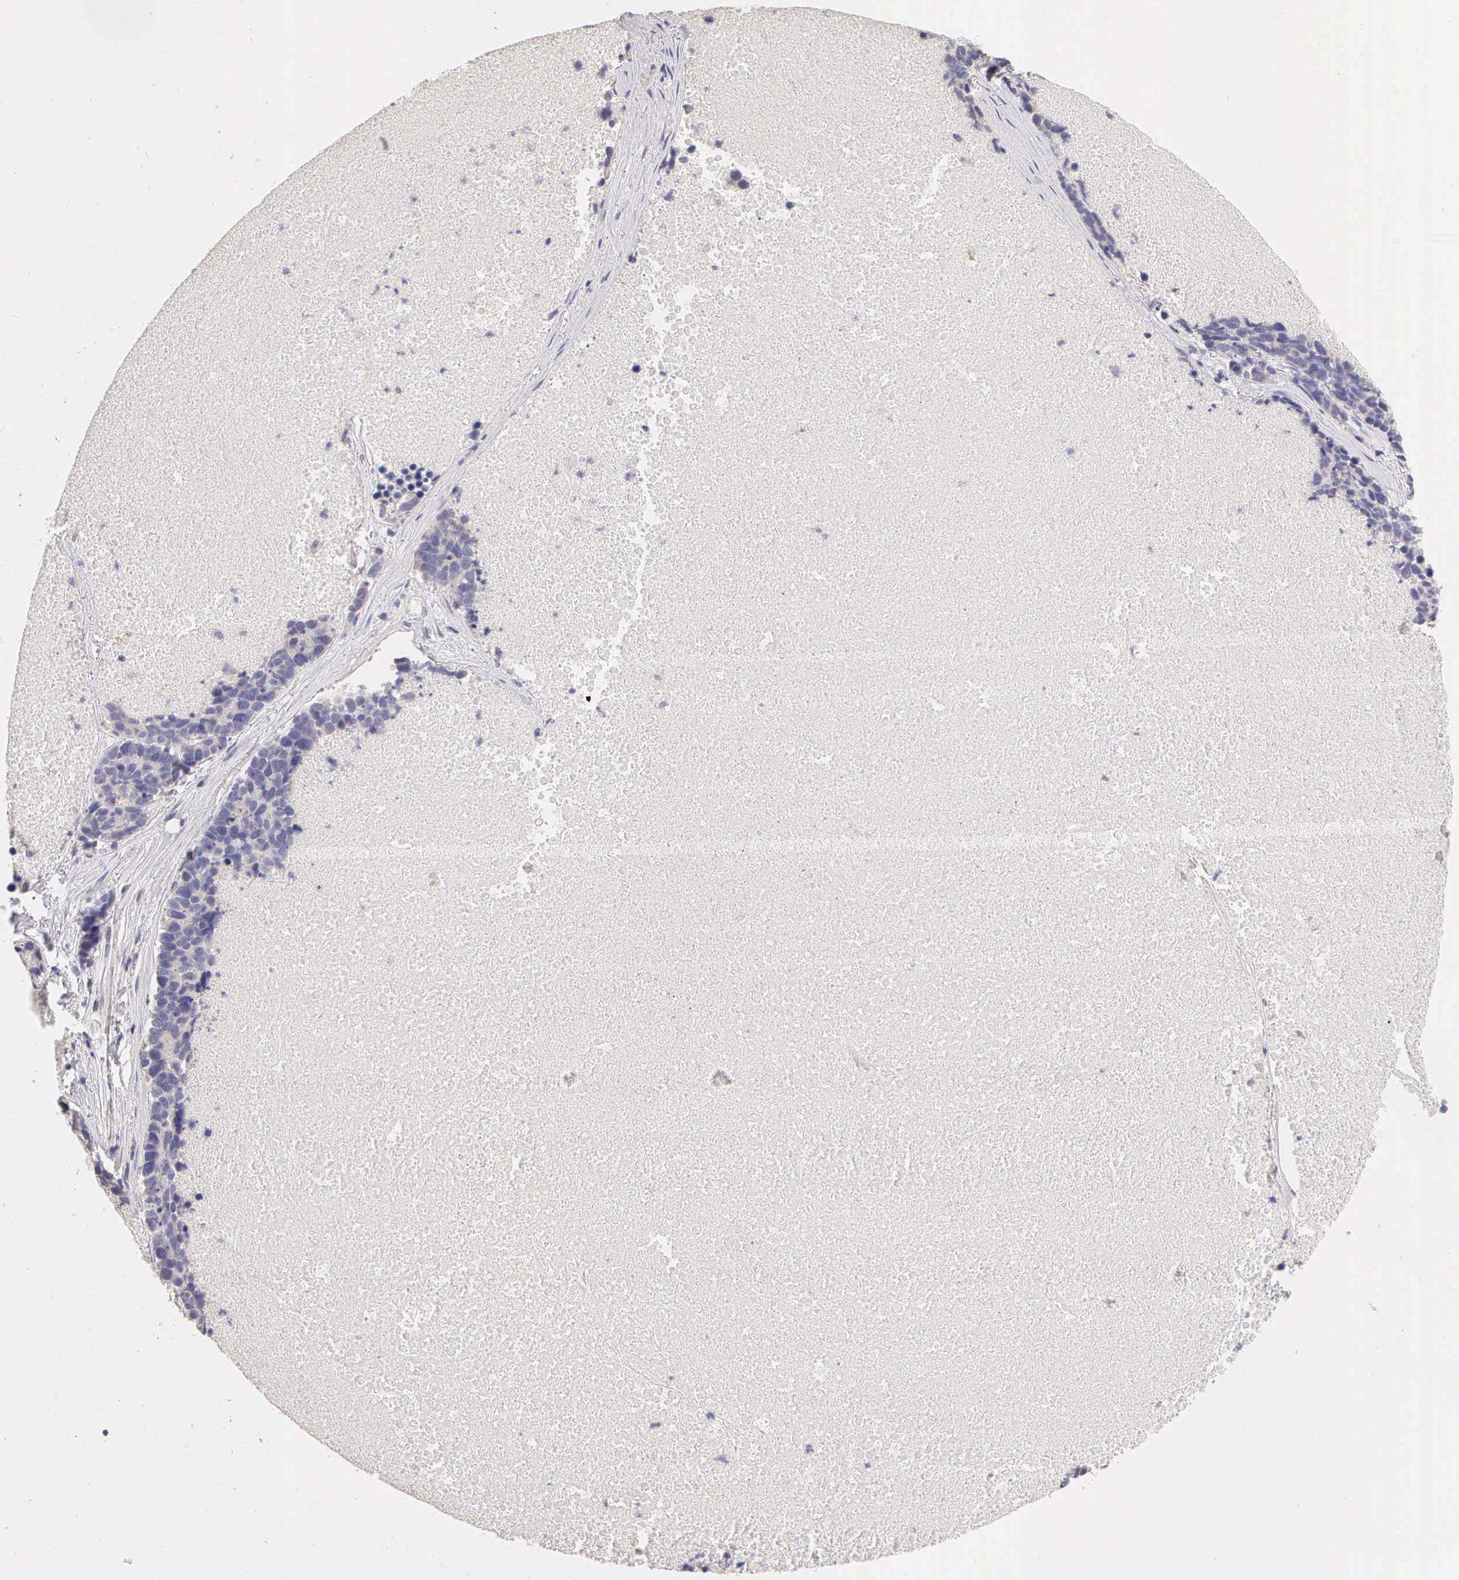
{"staining": {"intensity": "negative", "quantity": "none", "location": "none"}, "tissue": "lung cancer", "cell_type": "Tumor cells", "image_type": "cancer", "snomed": [{"axis": "morphology", "description": "Neoplasm, malignant, NOS"}, {"axis": "topography", "description": "Lung"}], "caption": "DAB immunohistochemical staining of human lung cancer (neoplasm (malignant)) shows no significant expression in tumor cells.", "gene": "ESR1", "patient": {"sex": "female", "age": 75}}